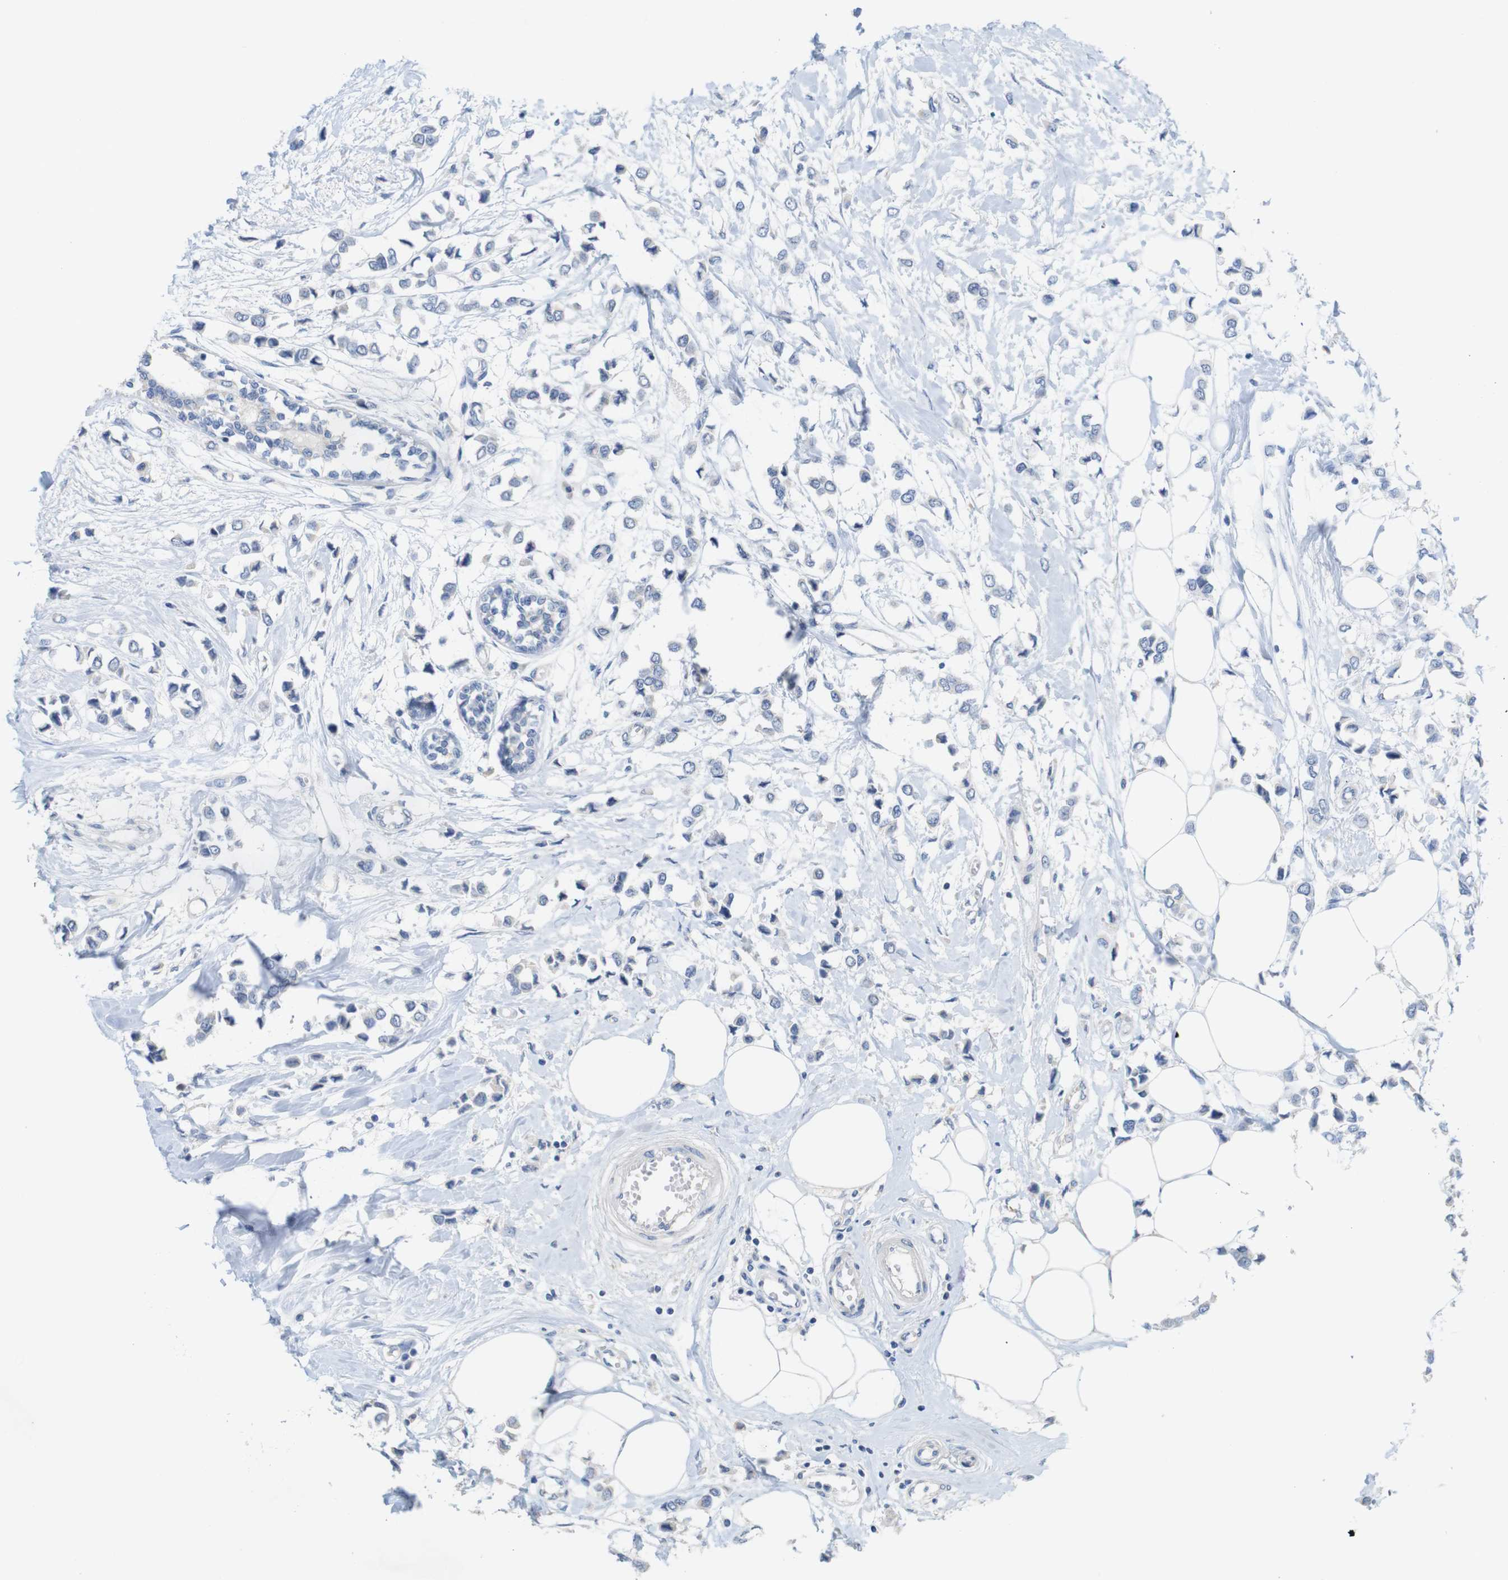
{"staining": {"intensity": "negative", "quantity": "none", "location": "none"}, "tissue": "breast cancer", "cell_type": "Tumor cells", "image_type": "cancer", "snomed": [{"axis": "morphology", "description": "Lobular carcinoma"}, {"axis": "topography", "description": "Breast"}], "caption": "DAB (3,3'-diaminobenzidine) immunohistochemical staining of human breast lobular carcinoma reveals no significant staining in tumor cells.", "gene": "LAG3", "patient": {"sex": "female", "age": 51}}